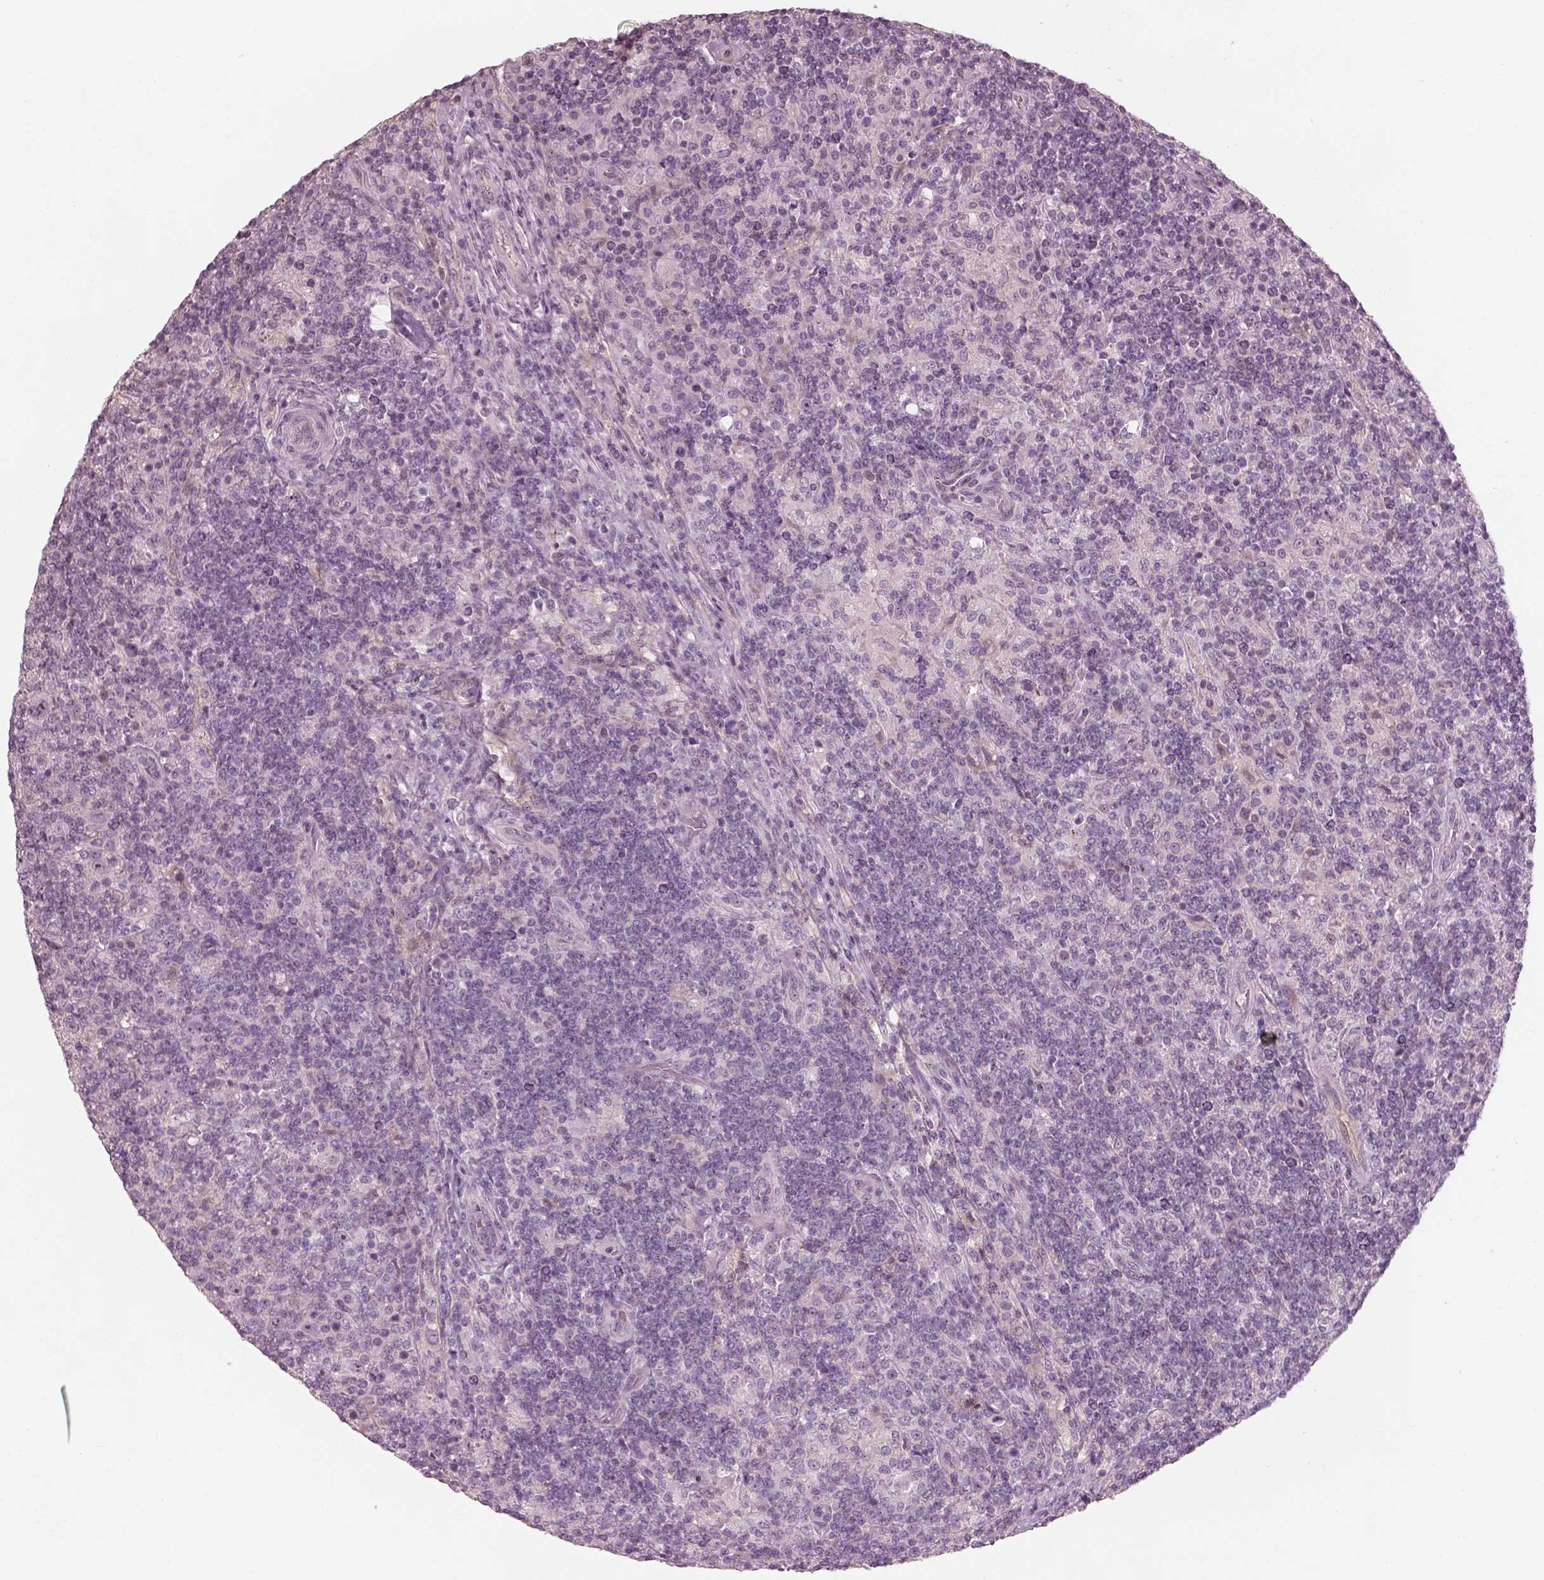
{"staining": {"intensity": "negative", "quantity": "none", "location": "none"}, "tissue": "lymphoma", "cell_type": "Tumor cells", "image_type": "cancer", "snomed": [{"axis": "morphology", "description": "Hodgkin's disease, NOS"}, {"axis": "topography", "description": "Lymph node"}], "caption": "Immunohistochemistry photomicrograph of neoplastic tissue: lymphoma stained with DAB (3,3'-diaminobenzidine) displays no significant protein positivity in tumor cells. Nuclei are stained in blue.", "gene": "CDS1", "patient": {"sex": "male", "age": 70}}